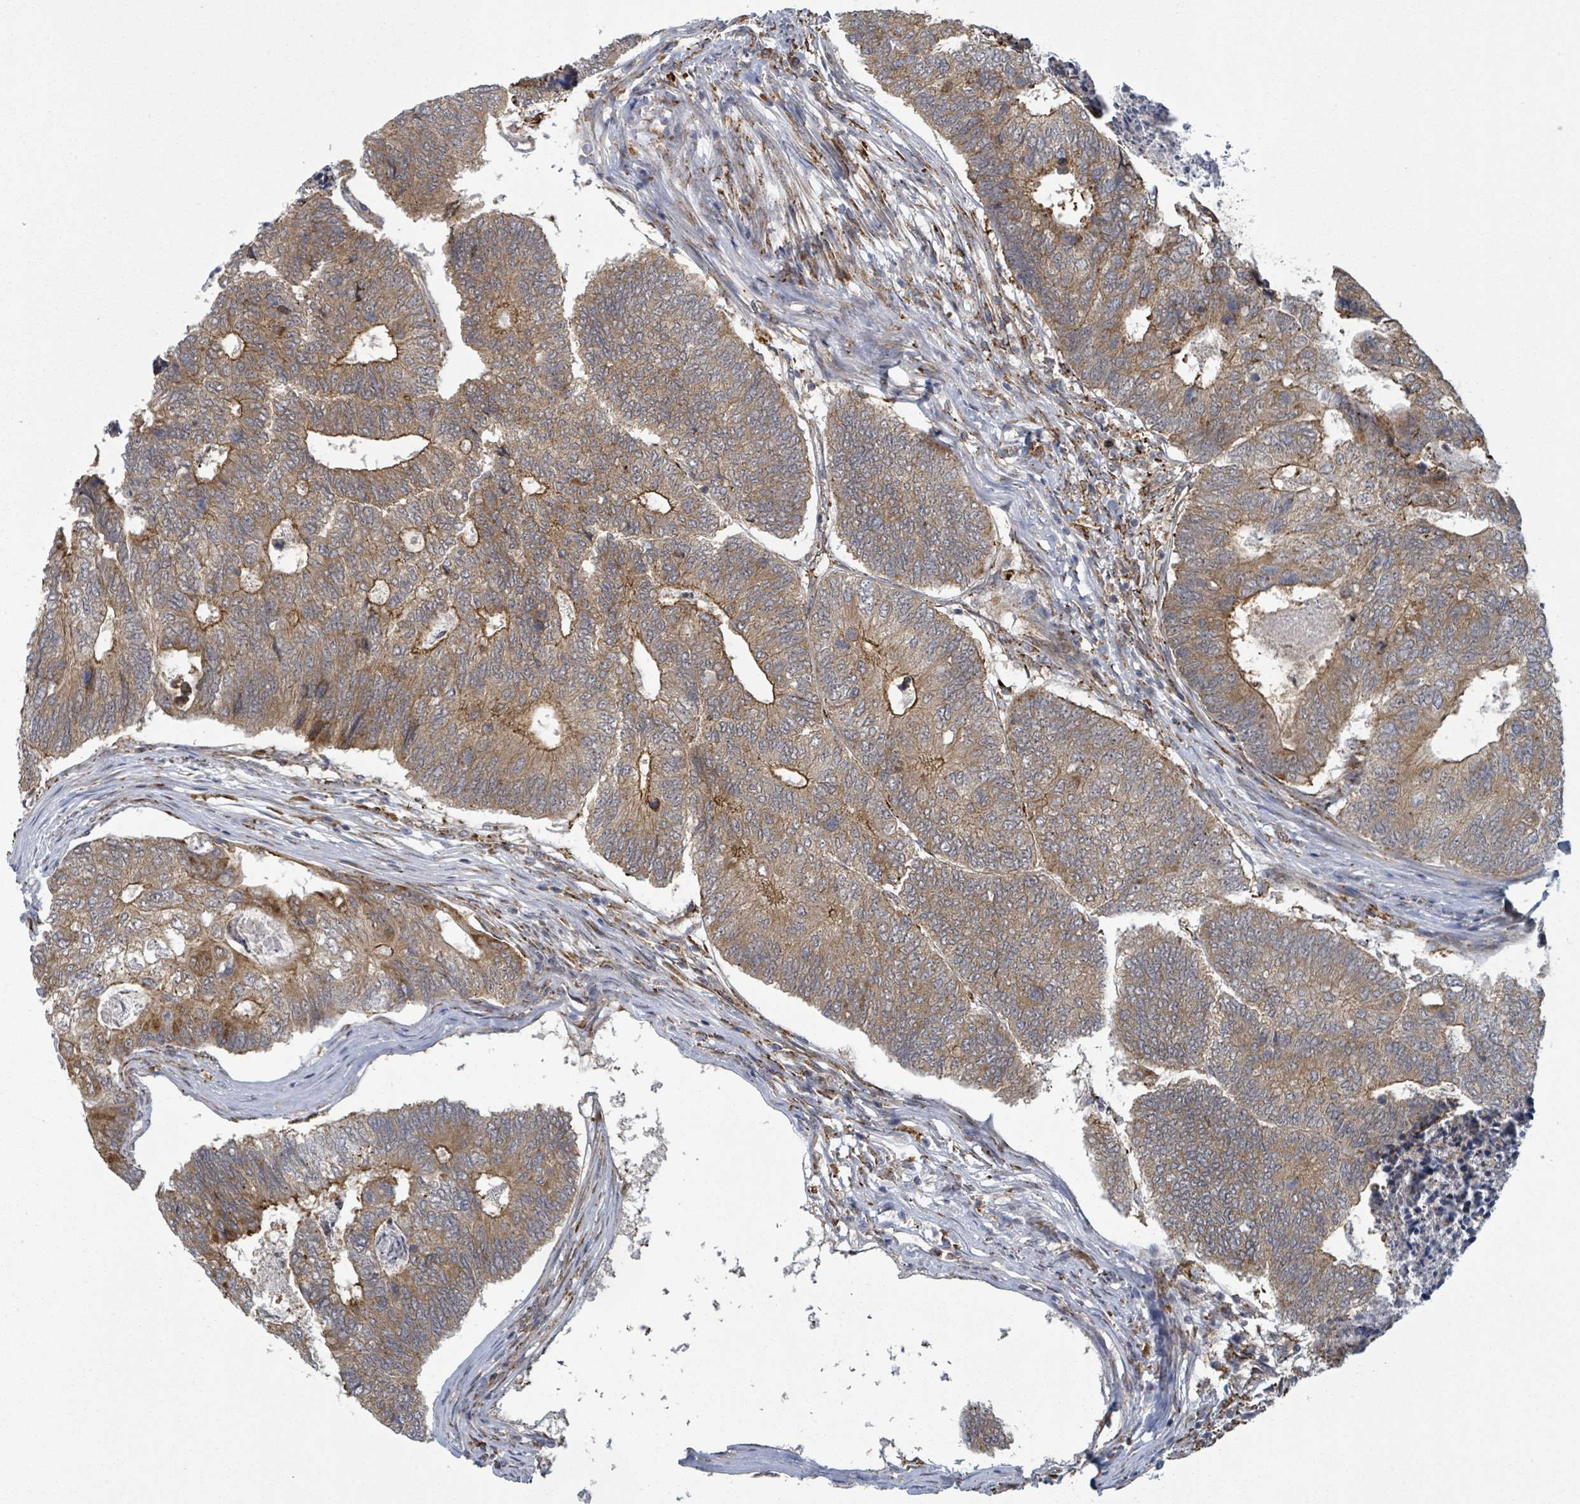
{"staining": {"intensity": "moderate", "quantity": ">75%", "location": "cytoplasmic/membranous"}, "tissue": "colorectal cancer", "cell_type": "Tumor cells", "image_type": "cancer", "snomed": [{"axis": "morphology", "description": "Adenocarcinoma, NOS"}, {"axis": "topography", "description": "Colon"}], "caption": "DAB immunohistochemical staining of human colorectal cancer reveals moderate cytoplasmic/membranous protein expression in about >75% of tumor cells.", "gene": "SHROOM2", "patient": {"sex": "female", "age": 67}}